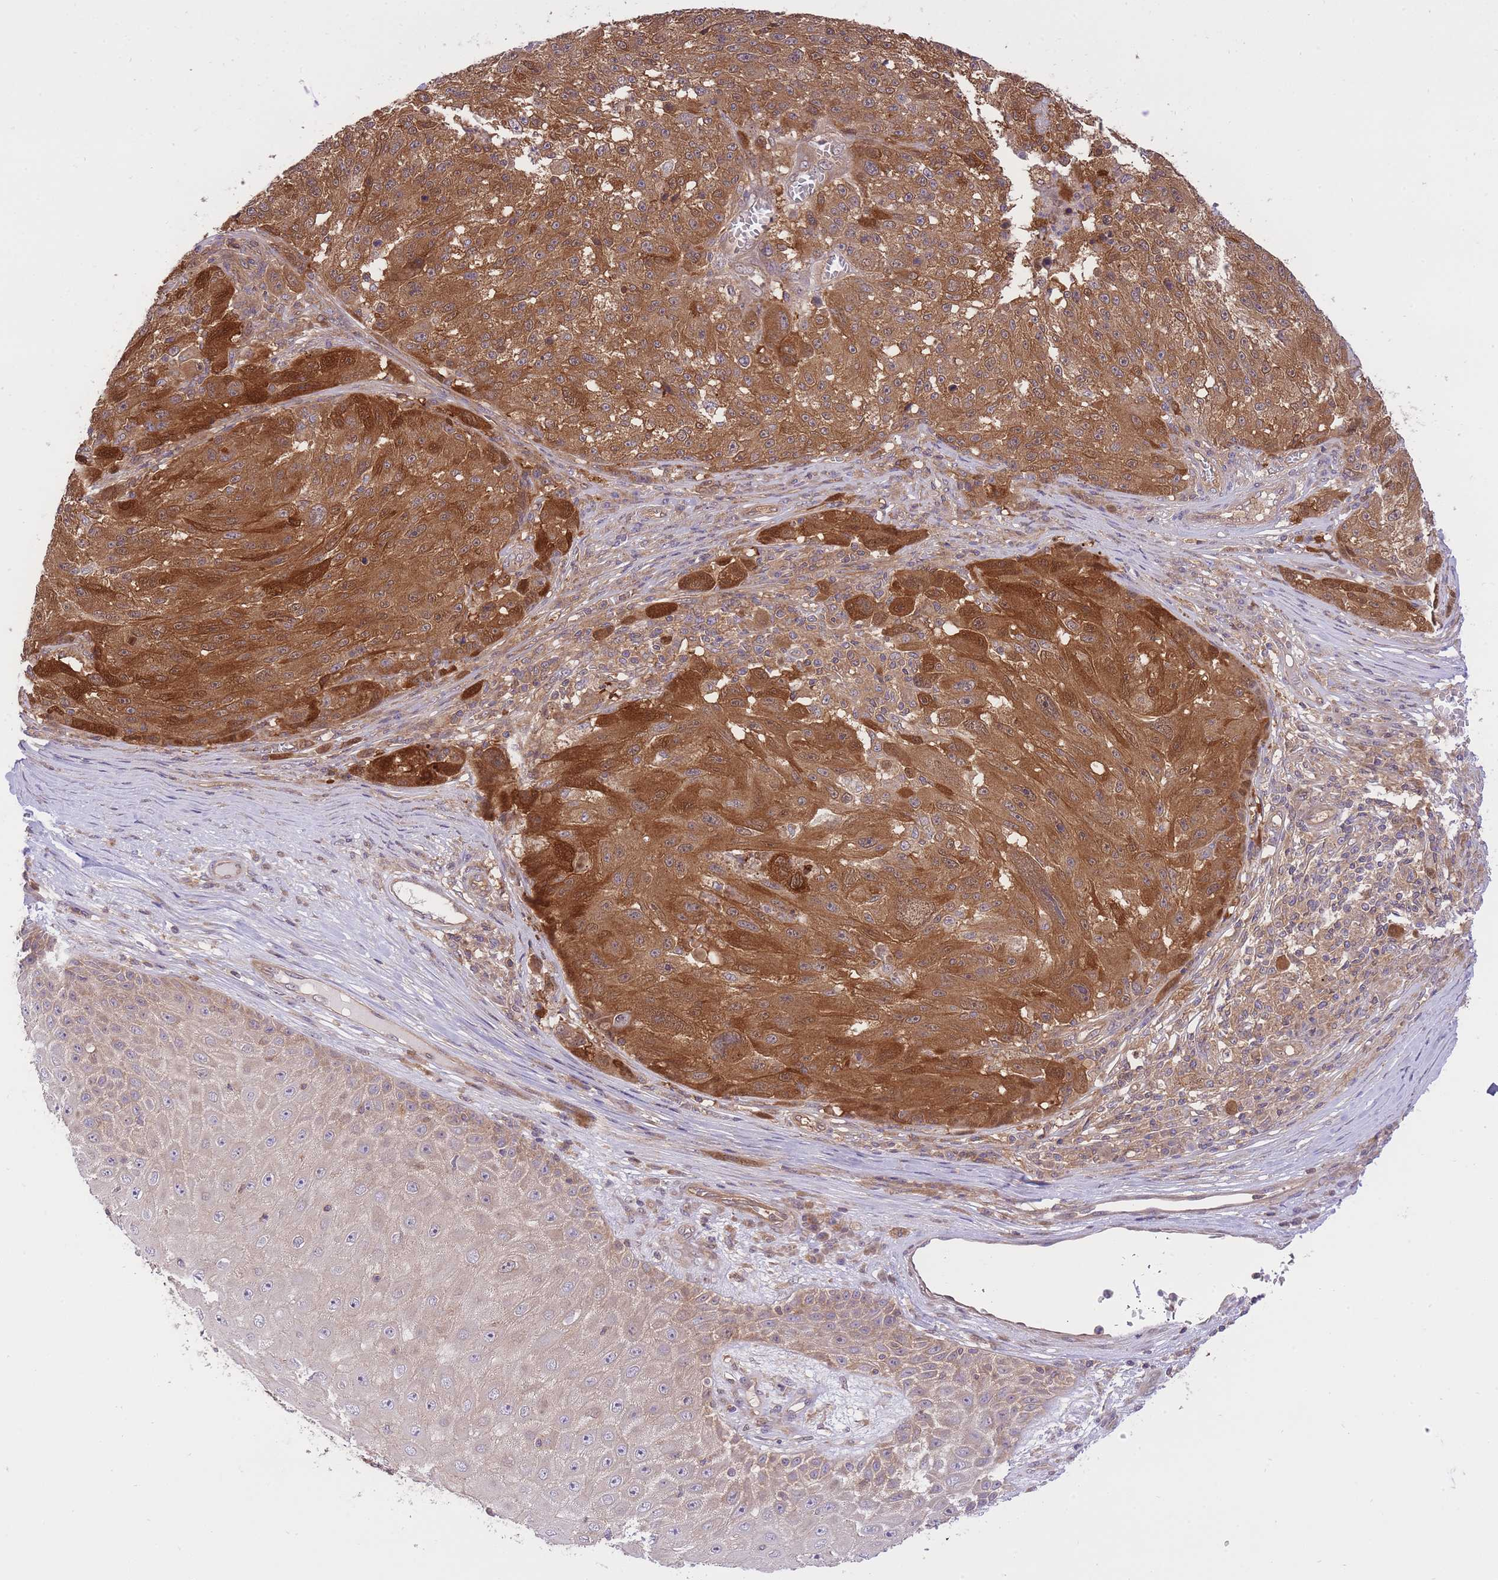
{"staining": {"intensity": "strong", "quantity": ">75%", "location": "cytoplasmic/membranous,nuclear"}, "tissue": "melanoma", "cell_type": "Tumor cells", "image_type": "cancer", "snomed": [{"axis": "morphology", "description": "Malignant melanoma, NOS"}, {"axis": "topography", "description": "Skin"}], "caption": "IHC of malignant melanoma exhibits high levels of strong cytoplasmic/membranous and nuclear positivity in approximately >75% of tumor cells.", "gene": "PREP", "patient": {"sex": "male", "age": 53}}